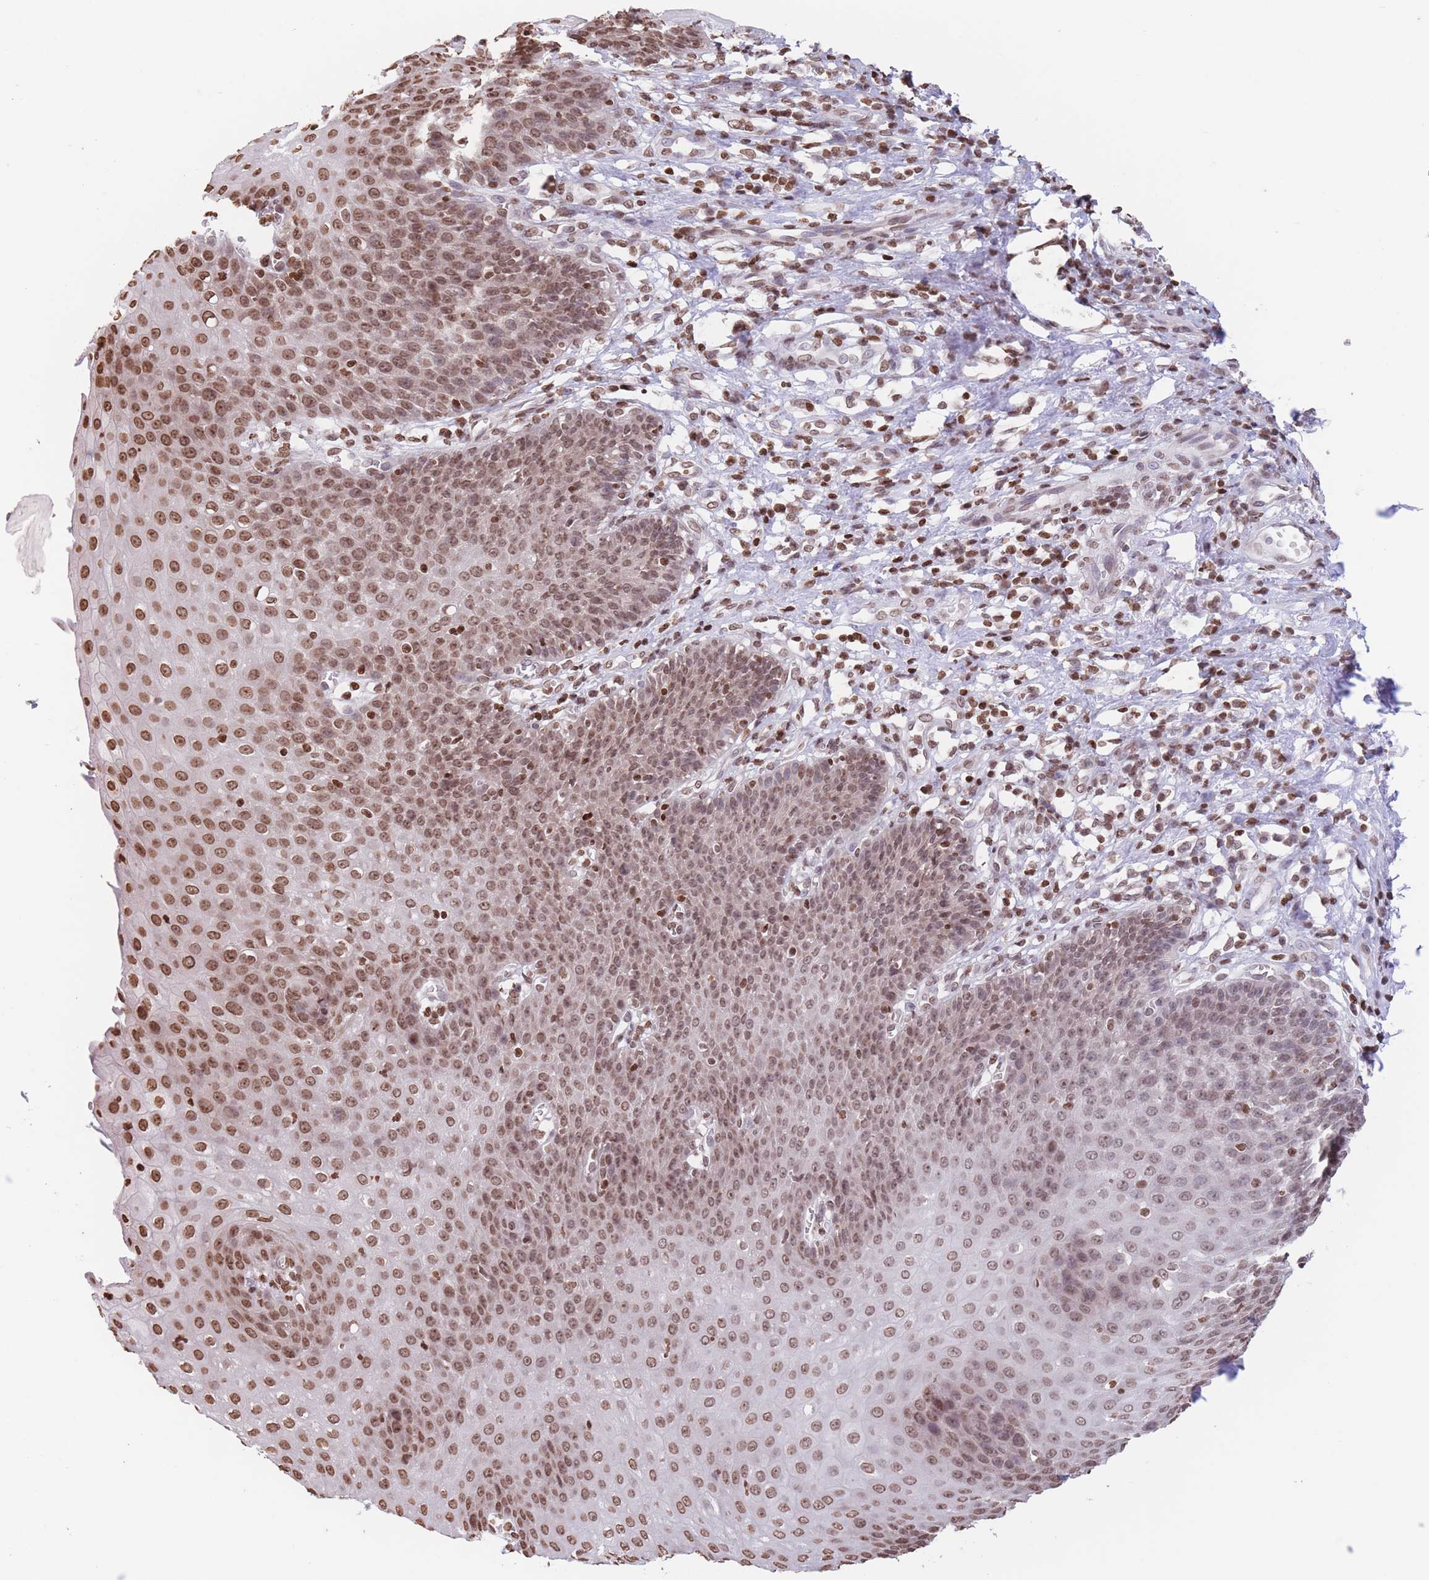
{"staining": {"intensity": "moderate", "quantity": ">75%", "location": "nuclear"}, "tissue": "esophagus", "cell_type": "Squamous epithelial cells", "image_type": "normal", "snomed": [{"axis": "morphology", "description": "Normal tissue, NOS"}, {"axis": "topography", "description": "Esophagus"}], "caption": "IHC image of normal esophagus: esophagus stained using immunohistochemistry shows medium levels of moderate protein expression localized specifically in the nuclear of squamous epithelial cells, appearing as a nuclear brown color.", "gene": "H2BC10", "patient": {"sex": "male", "age": 71}}